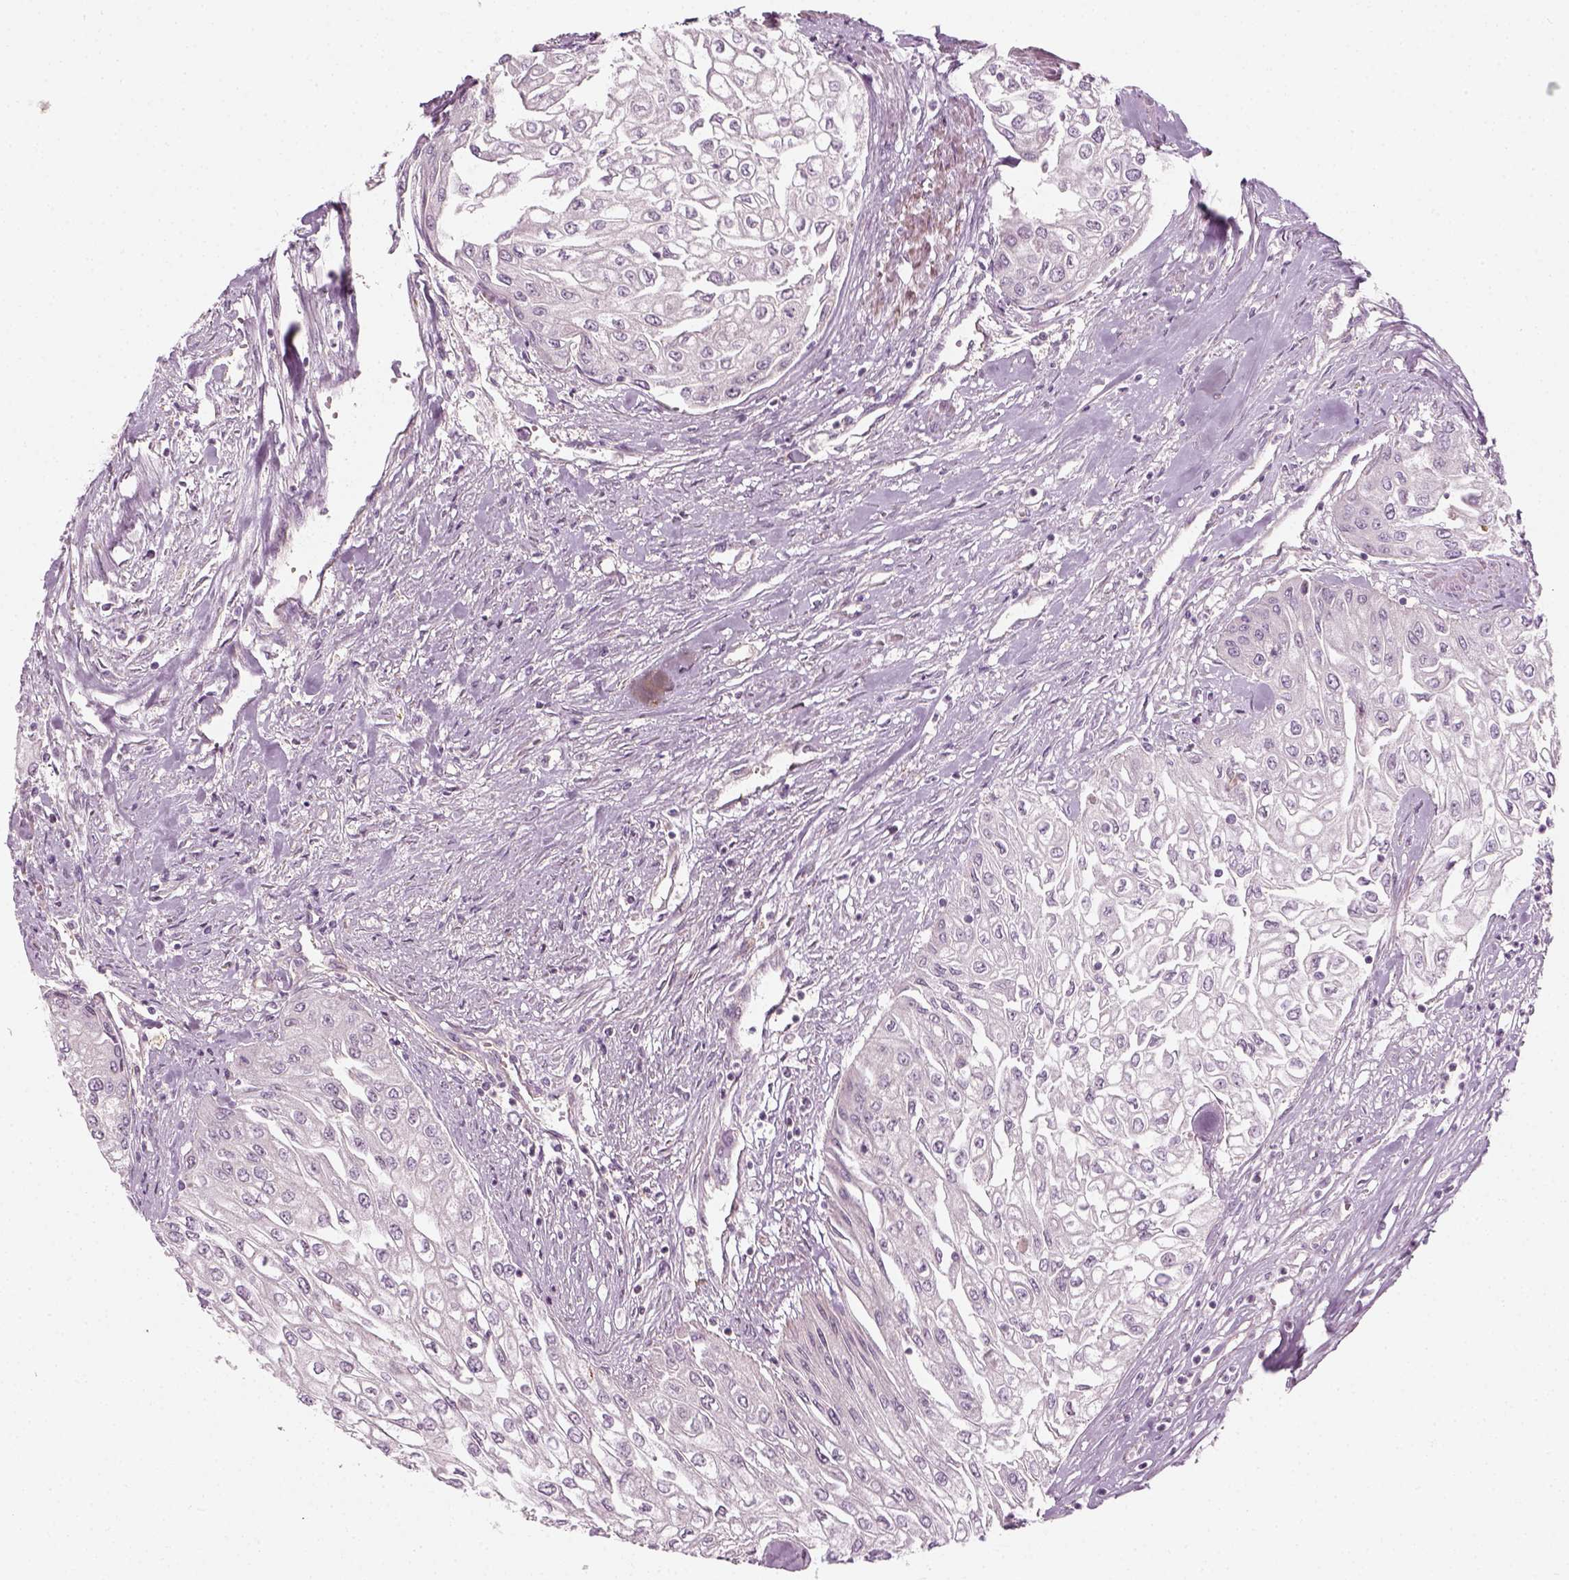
{"staining": {"intensity": "negative", "quantity": "none", "location": "none"}, "tissue": "urothelial cancer", "cell_type": "Tumor cells", "image_type": "cancer", "snomed": [{"axis": "morphology", "description": "Urothelial carcinoma, High grade"}, {"axis": "topography", "description": "Urinary bladder"}], "caption": "Immunohistochemistry of human urothelial cancer reveals no staining in tumor cells.", "gene": "DNASE1L1", "patient": {"sex": "male", "age": 62}}